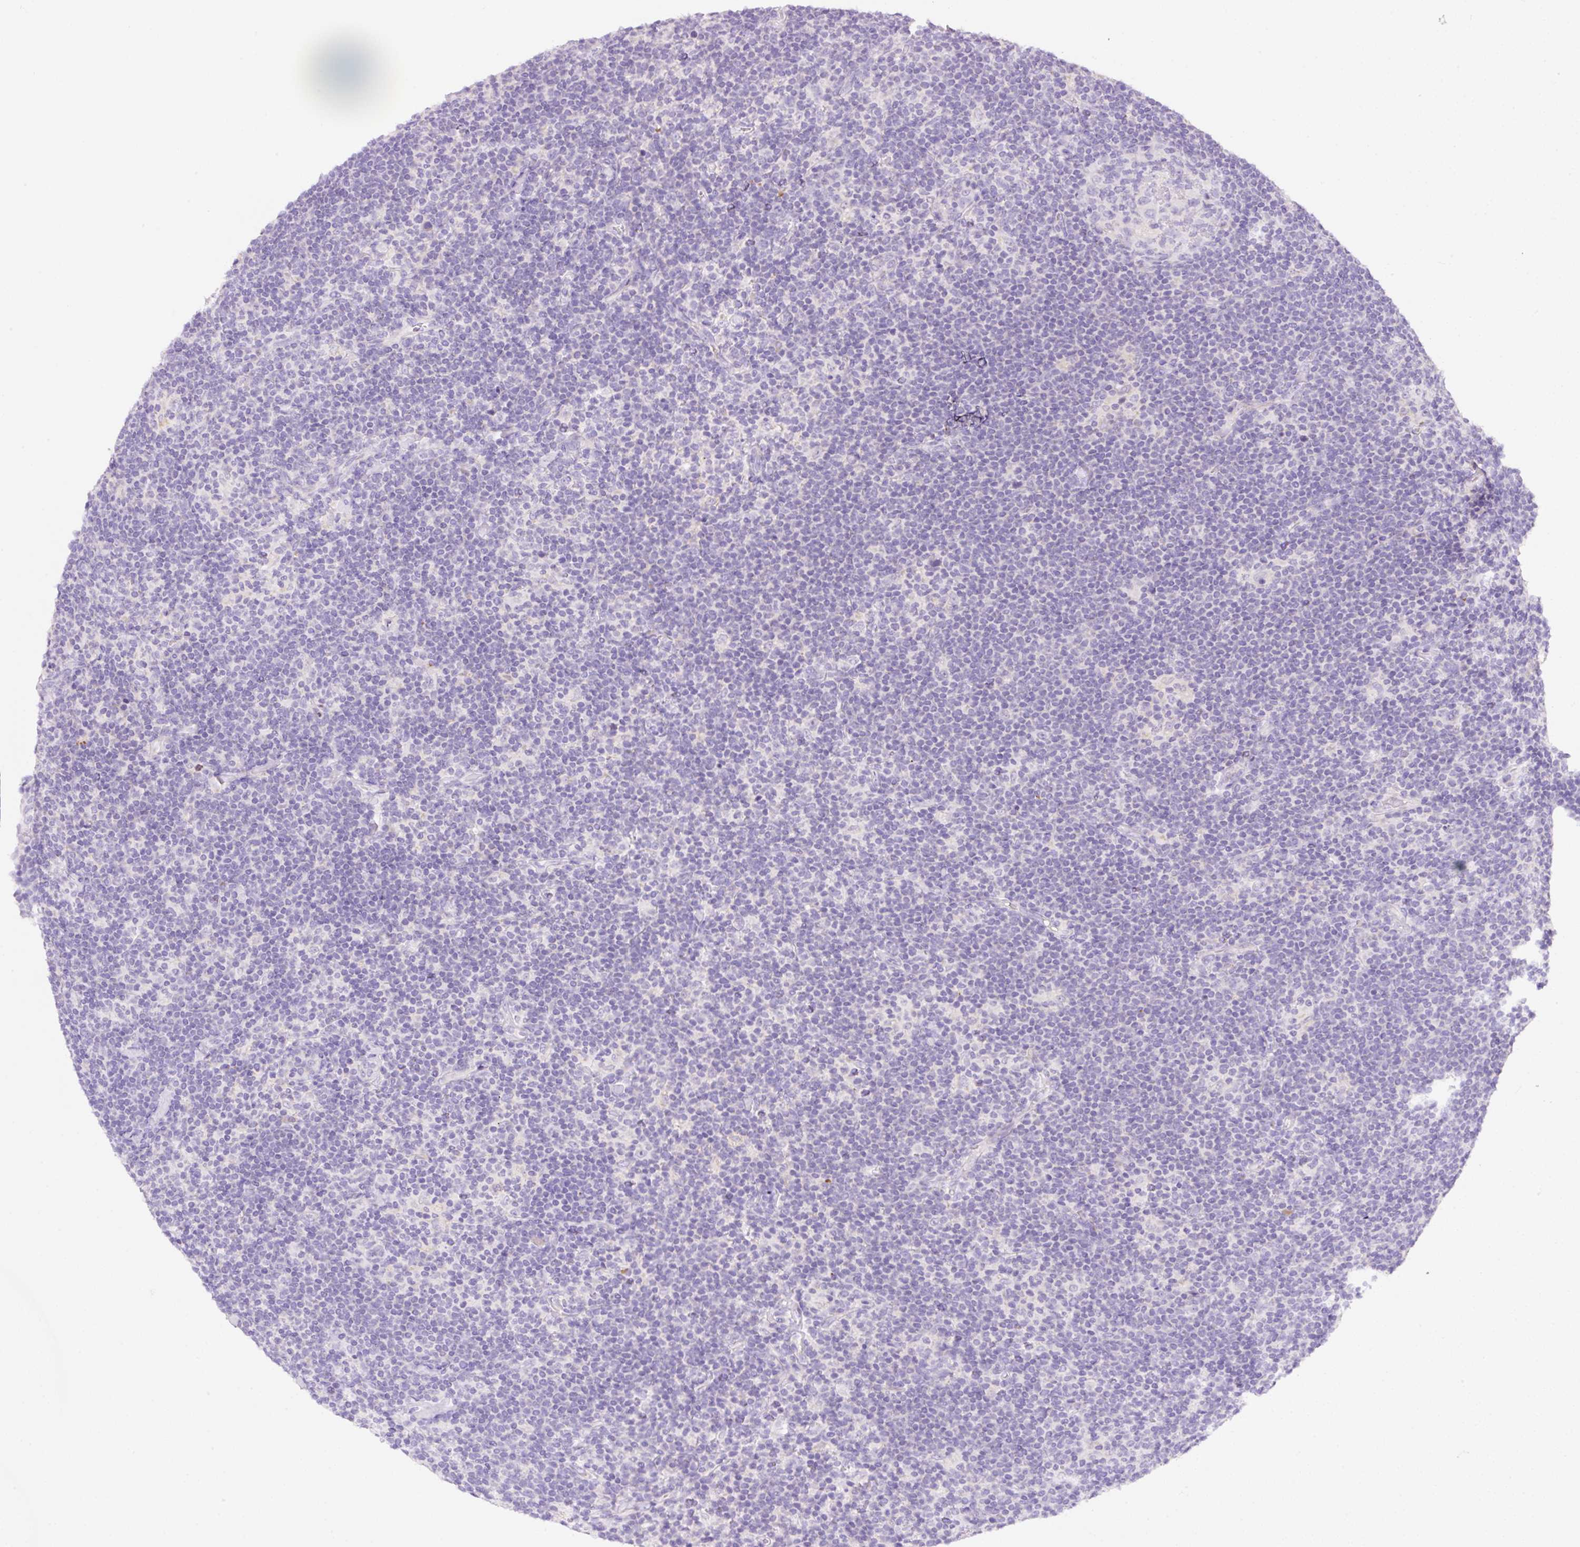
{"staining": {"intensity": "negative", "quantity": "none", "location": "none"}, "tissue": "lymphoma", "cell_type": "Tumor cells", "image_type": "cancer", "snomed": [{"axis": "morphology", "description": "Hodgkin's disease, NOS"}, {"axis": "topography", "description": "Lymph node"}], "caption": "Human lymphoma stained for a protein using immunohistochemistry reveals no staining in tumor cells.", "gene": "NDST3", "patient": {"sex": "female", "age": 57}}